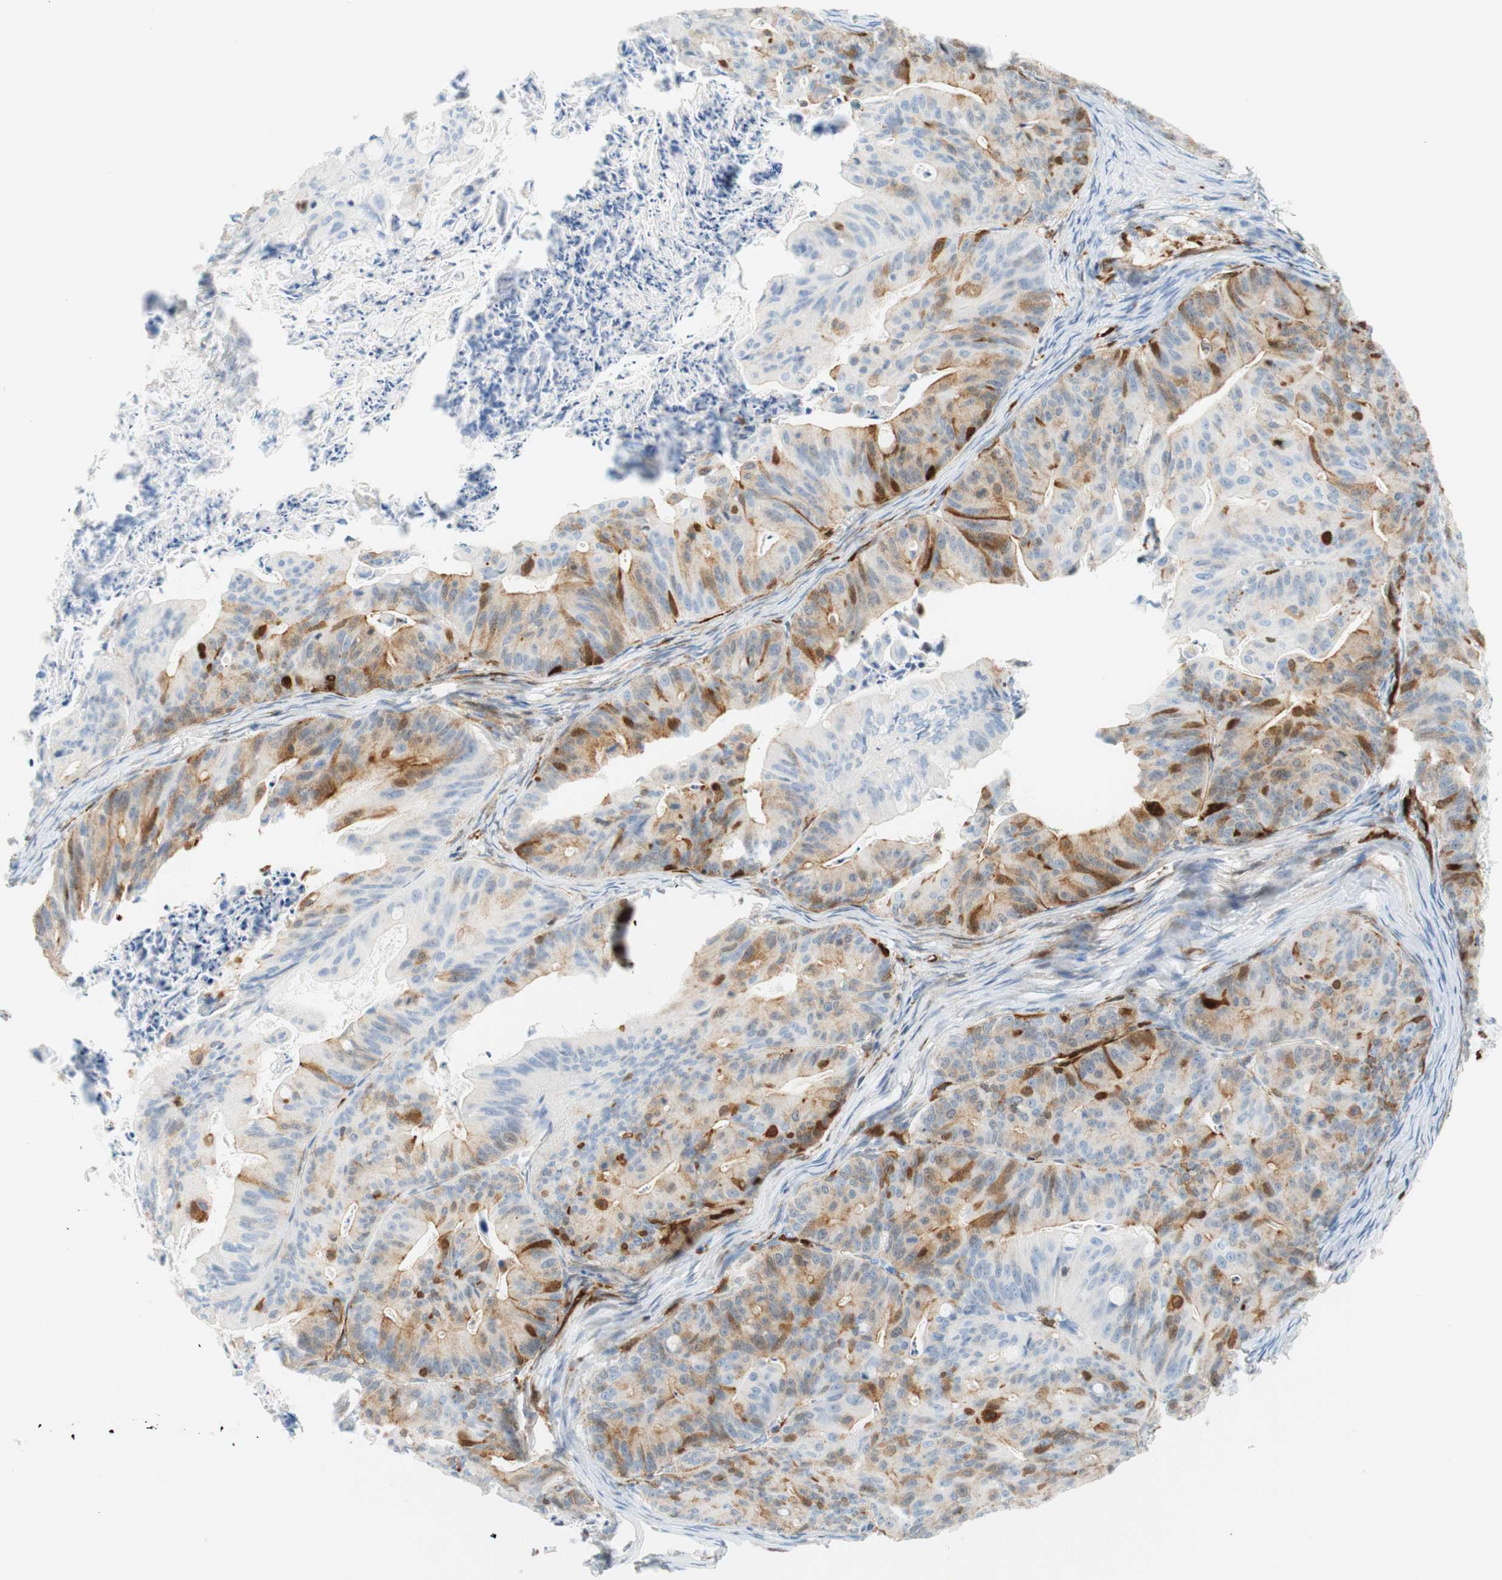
{"staining": {"intensity": "strong", "quantity": "<25%", "location": "cytoplasmic/membranous"}, "tissue": "ovarian cancer", "cell_type": "Tumor cells", "image_type": "cancer", "snomed": [{"axis": "morphology", "description": "Cystadenocarcinoma, mucinous, NOS"}, {"axis": "topography", "description": "Ovary"}], "caption": "The photomicrograph displays staining of ovarian cancer (mucinous cystadenocarcinoma), revealing strong cytoplasmic/membranous protein staining (brown color) within tumor cells.", "gene": "STMN1", "patient": {"sex": "female", "age": 37}}